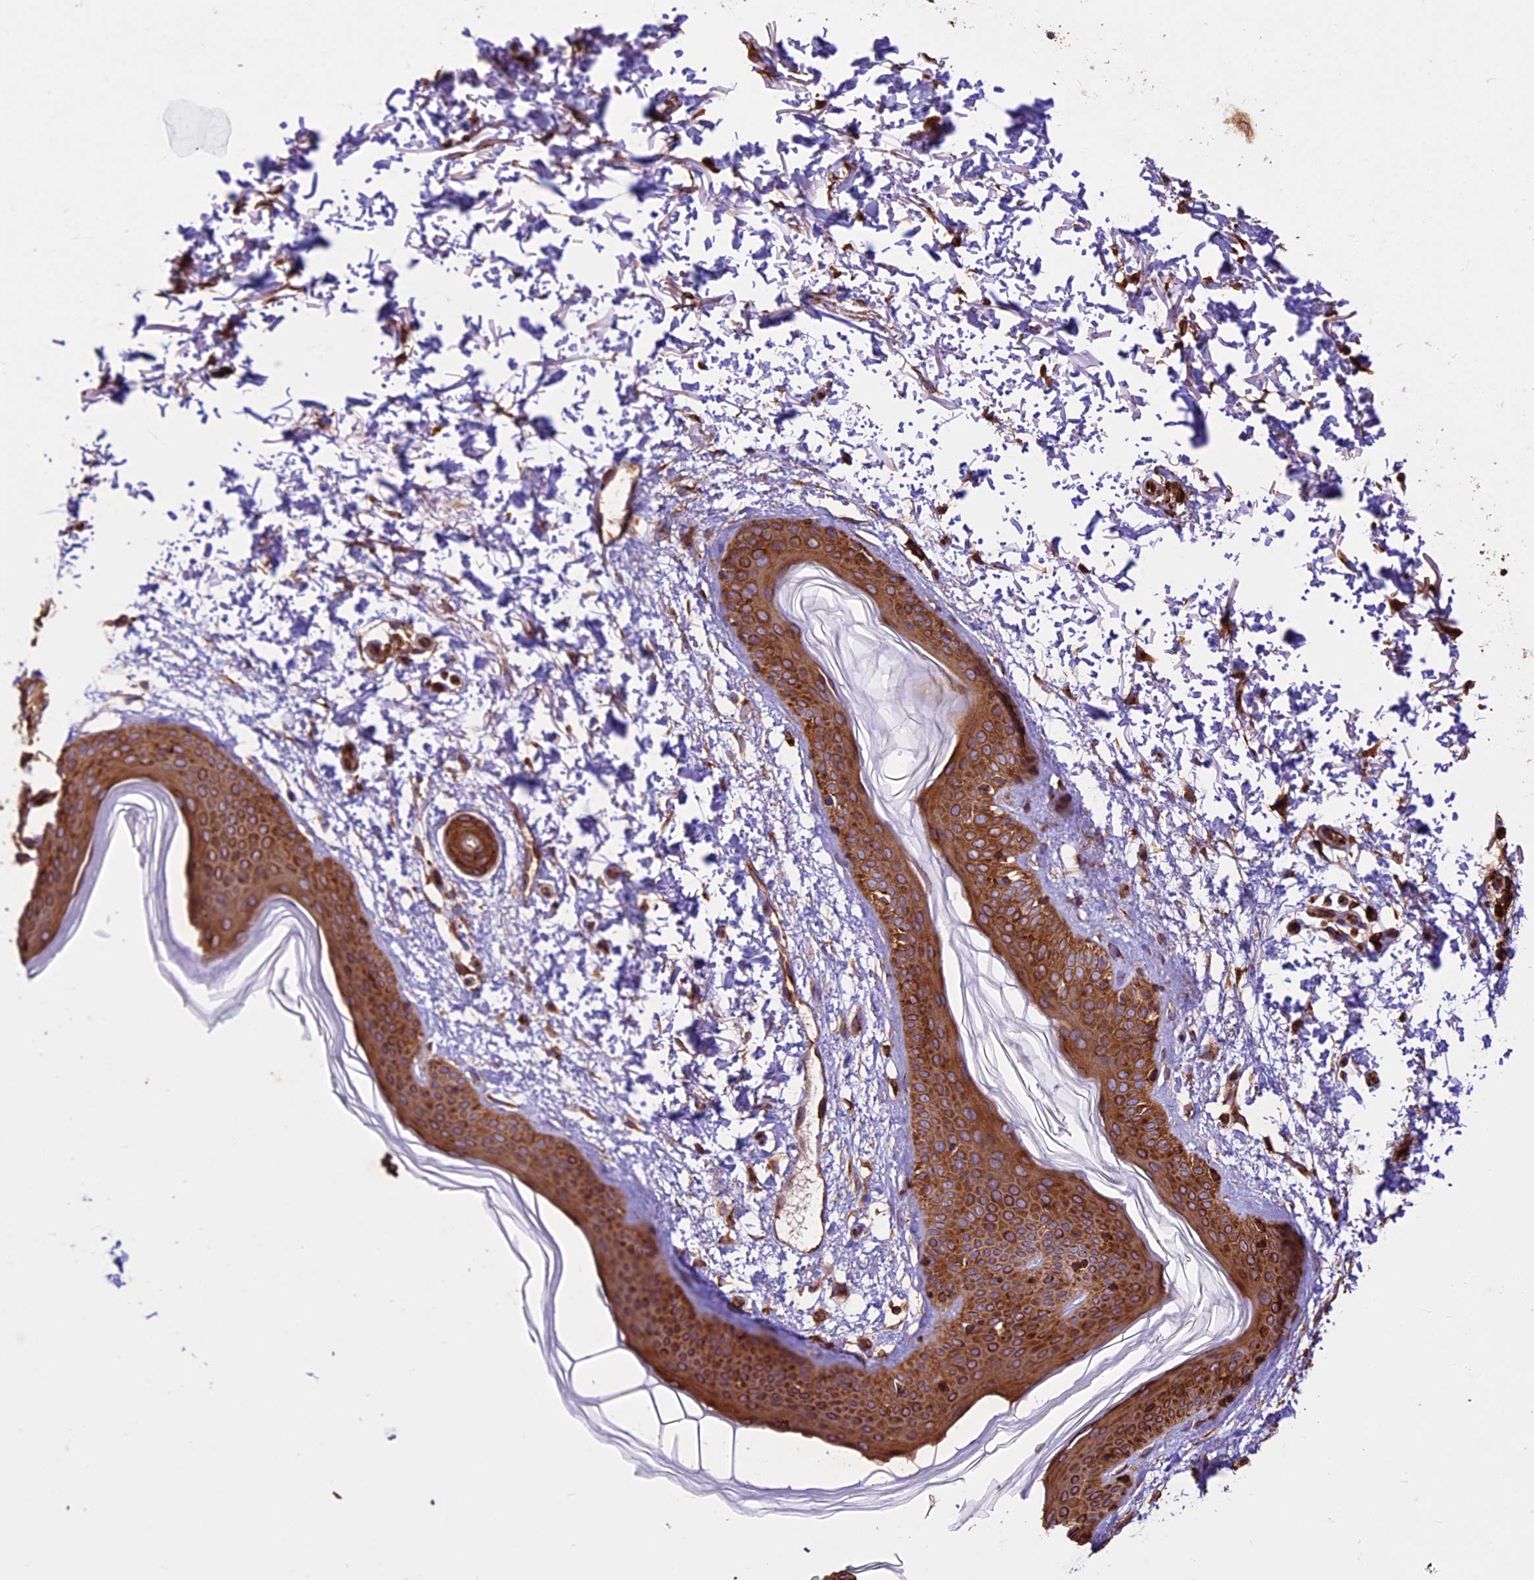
{"staining": {"intensity": "moderate", "quantity": ">75%", "location": "cytoplasmic/membranous"}, "tissue": "skin", "cell_type": "Fibroblasts", "image_type": "normal", "snomed": [{"axis": "morphology", "description": "Normal tissue, NOS"}, {"axis": "topography", "description": "Skin"}], "caption": "Unremarkable skin displays moderate cytoplasmic/membranous staining in about >75% of fibroblasts, visualized by immunohistochemistry. (DAB IHC, brown staining for protein, blue staining for nuclei).", "gene": "KARS1", "patient": {"sex": "male", "age": 66}}